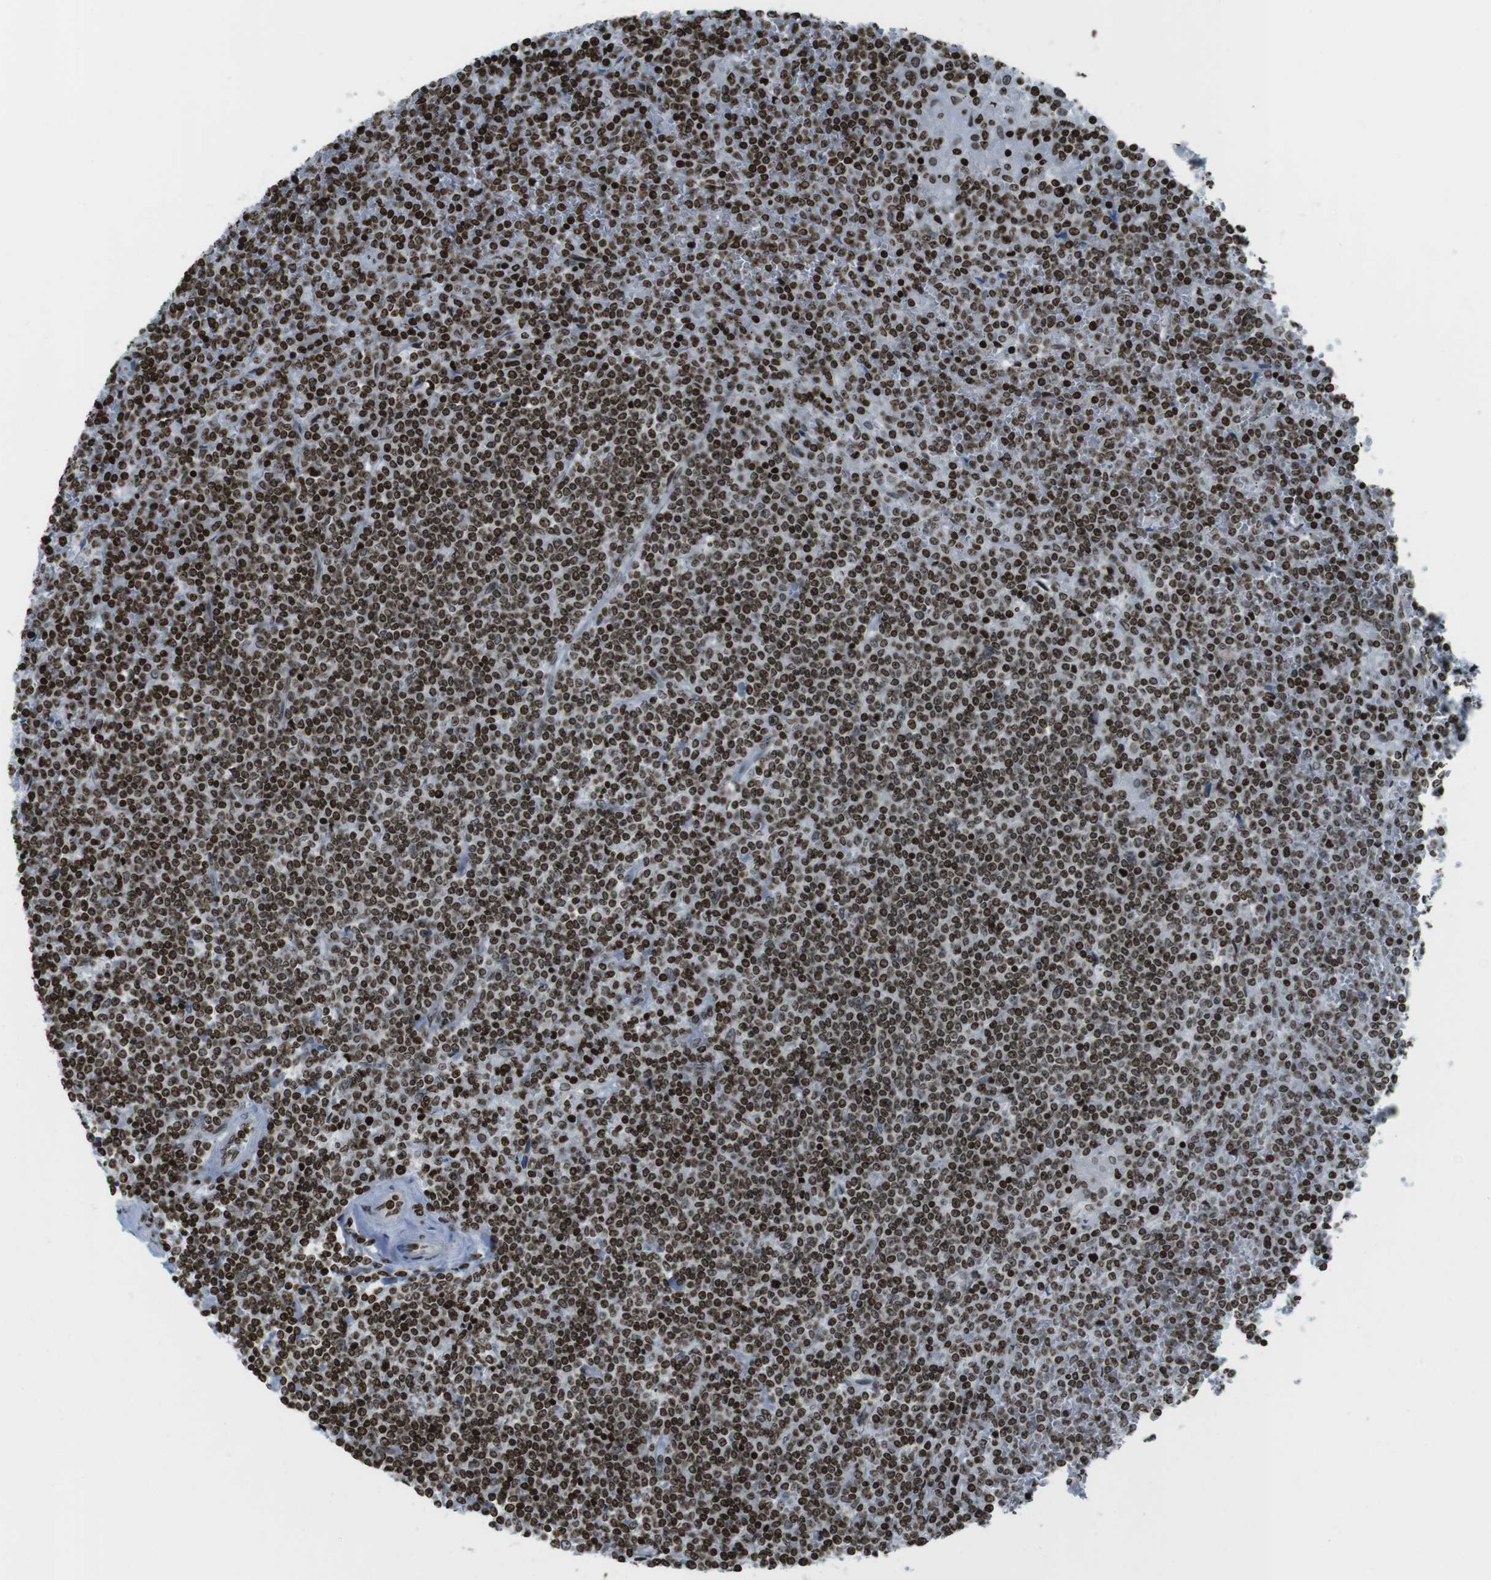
{"staining": {"intensity": "strong", "quantity": ">75%", "location": "nuclear"}, "tissue": "lymphoma", "cell_type": "Tumor cells", "image_type": "cancer", "snomed": [{"axis": "morphology", "description": "Malignant lymphoma, non-Hodgkin's type, Low grade"}, {"axis": "topography", "description": "Spleen"}], "caption": "Protein staining displays strong nuclear expression in about >75% of tumor cells in low-grade malignant lymphoma, non-Hodgkin's type. (brown staining indicates protein expression, while blue staining denotes nuclei).", "gene": "H2AC8", "patient": {"sex": "female", "age": 19}}